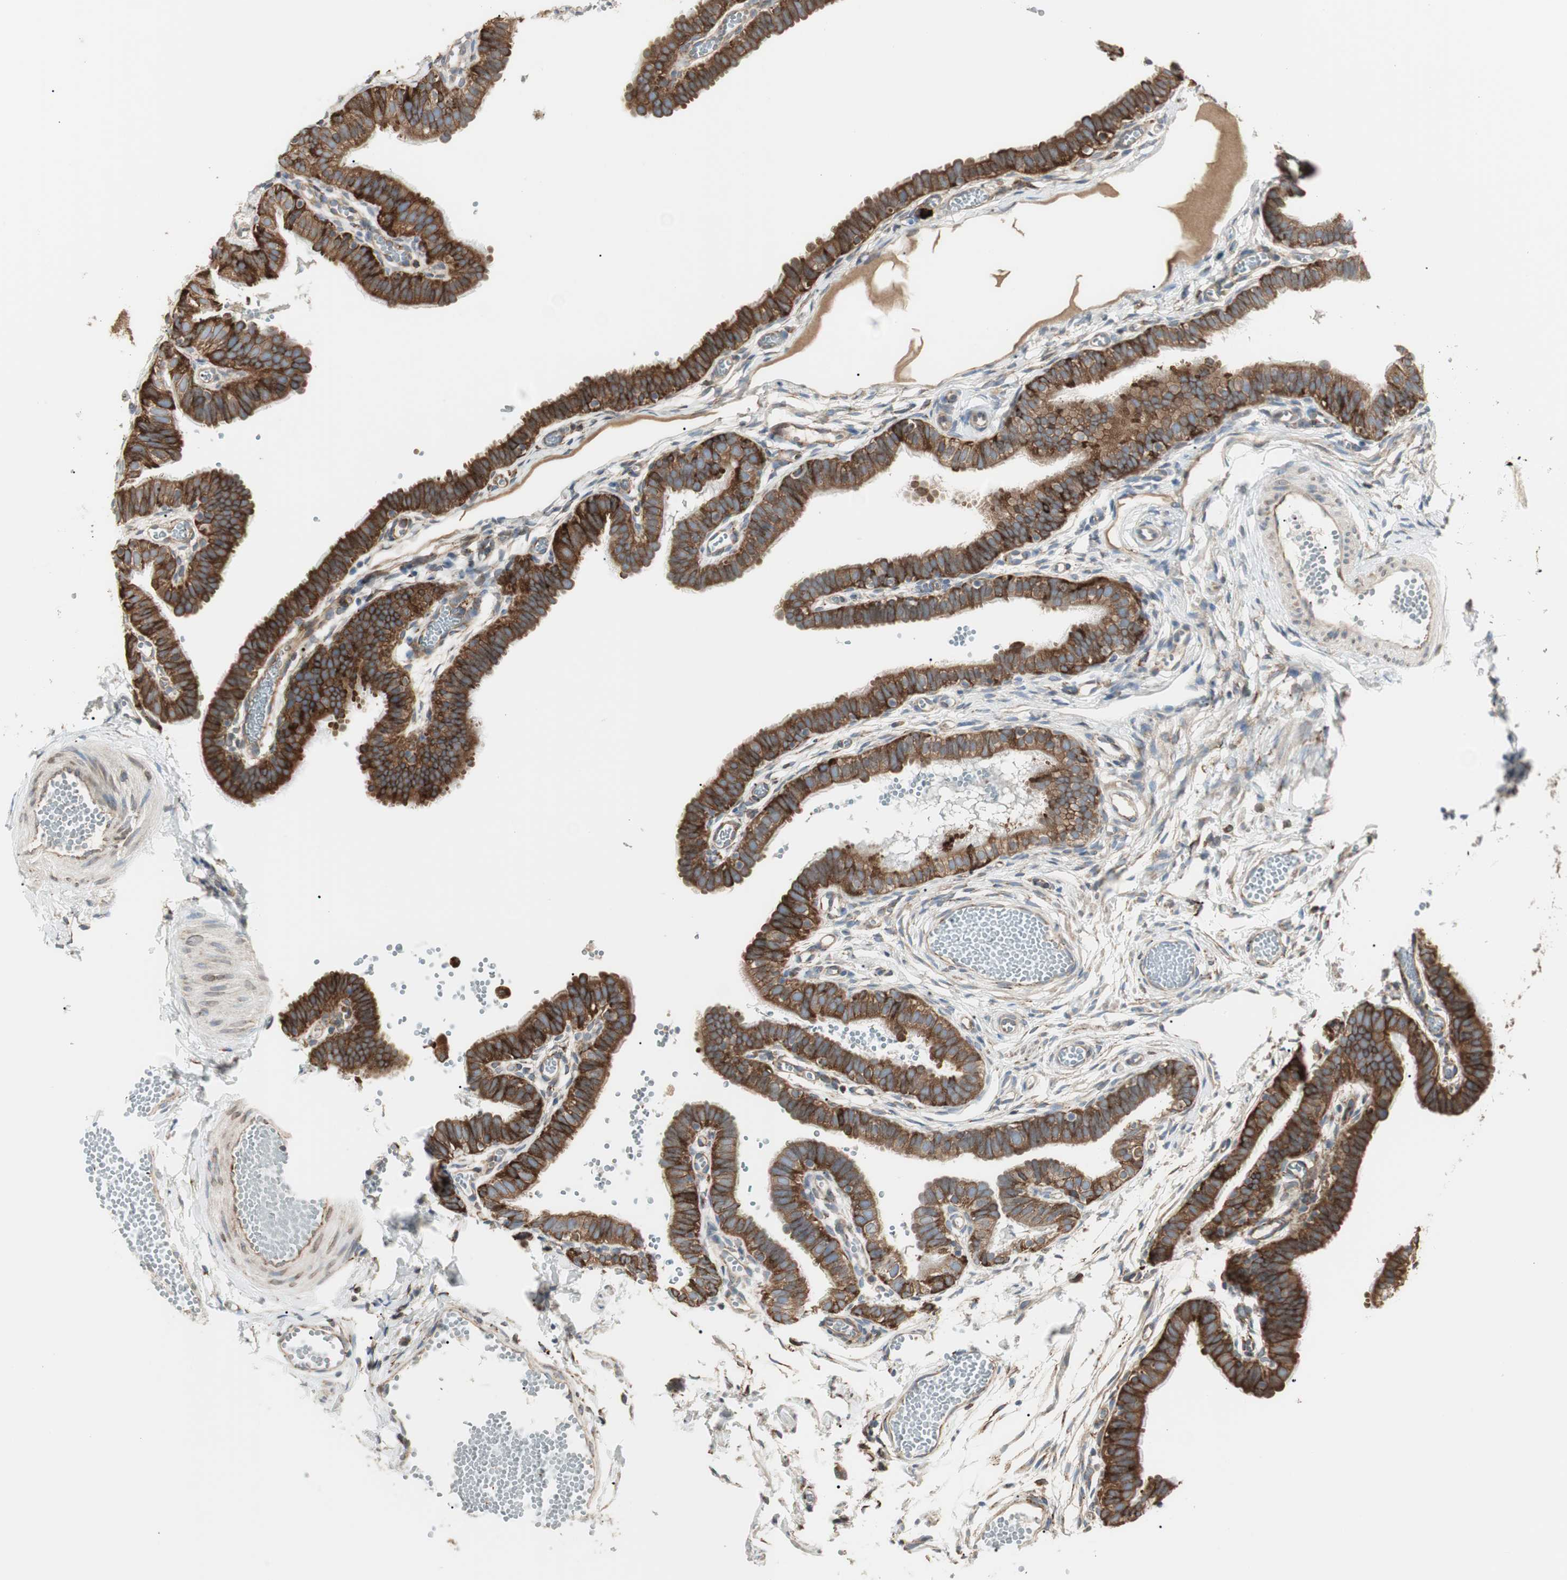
{"staining": {"intensity": "strong", "quantity": ">75%", "location": "cytoplasmic/membranous"}, "tissue": "fallopian tube", "cell_type": "Glandular cells", "image_type": "normal", "snomed": [{"axis": "morphology", "description": "Normal tissue, NOS"}, {"axis": "topography", "description": "Fallopian tube"}, {"axis": "topography", "description": "Placenta"}], "caption": "DAB (3,3'-diaminobenzidine) immunohistochemical staining of normal fallopian tube displays strong cytoplasmic/membranous protein positivity in about >75% of glandular cells. Nuclei are stained in blue.", "gene": "HSP90B1", "patient": {"sex": "female", "age": 34}}